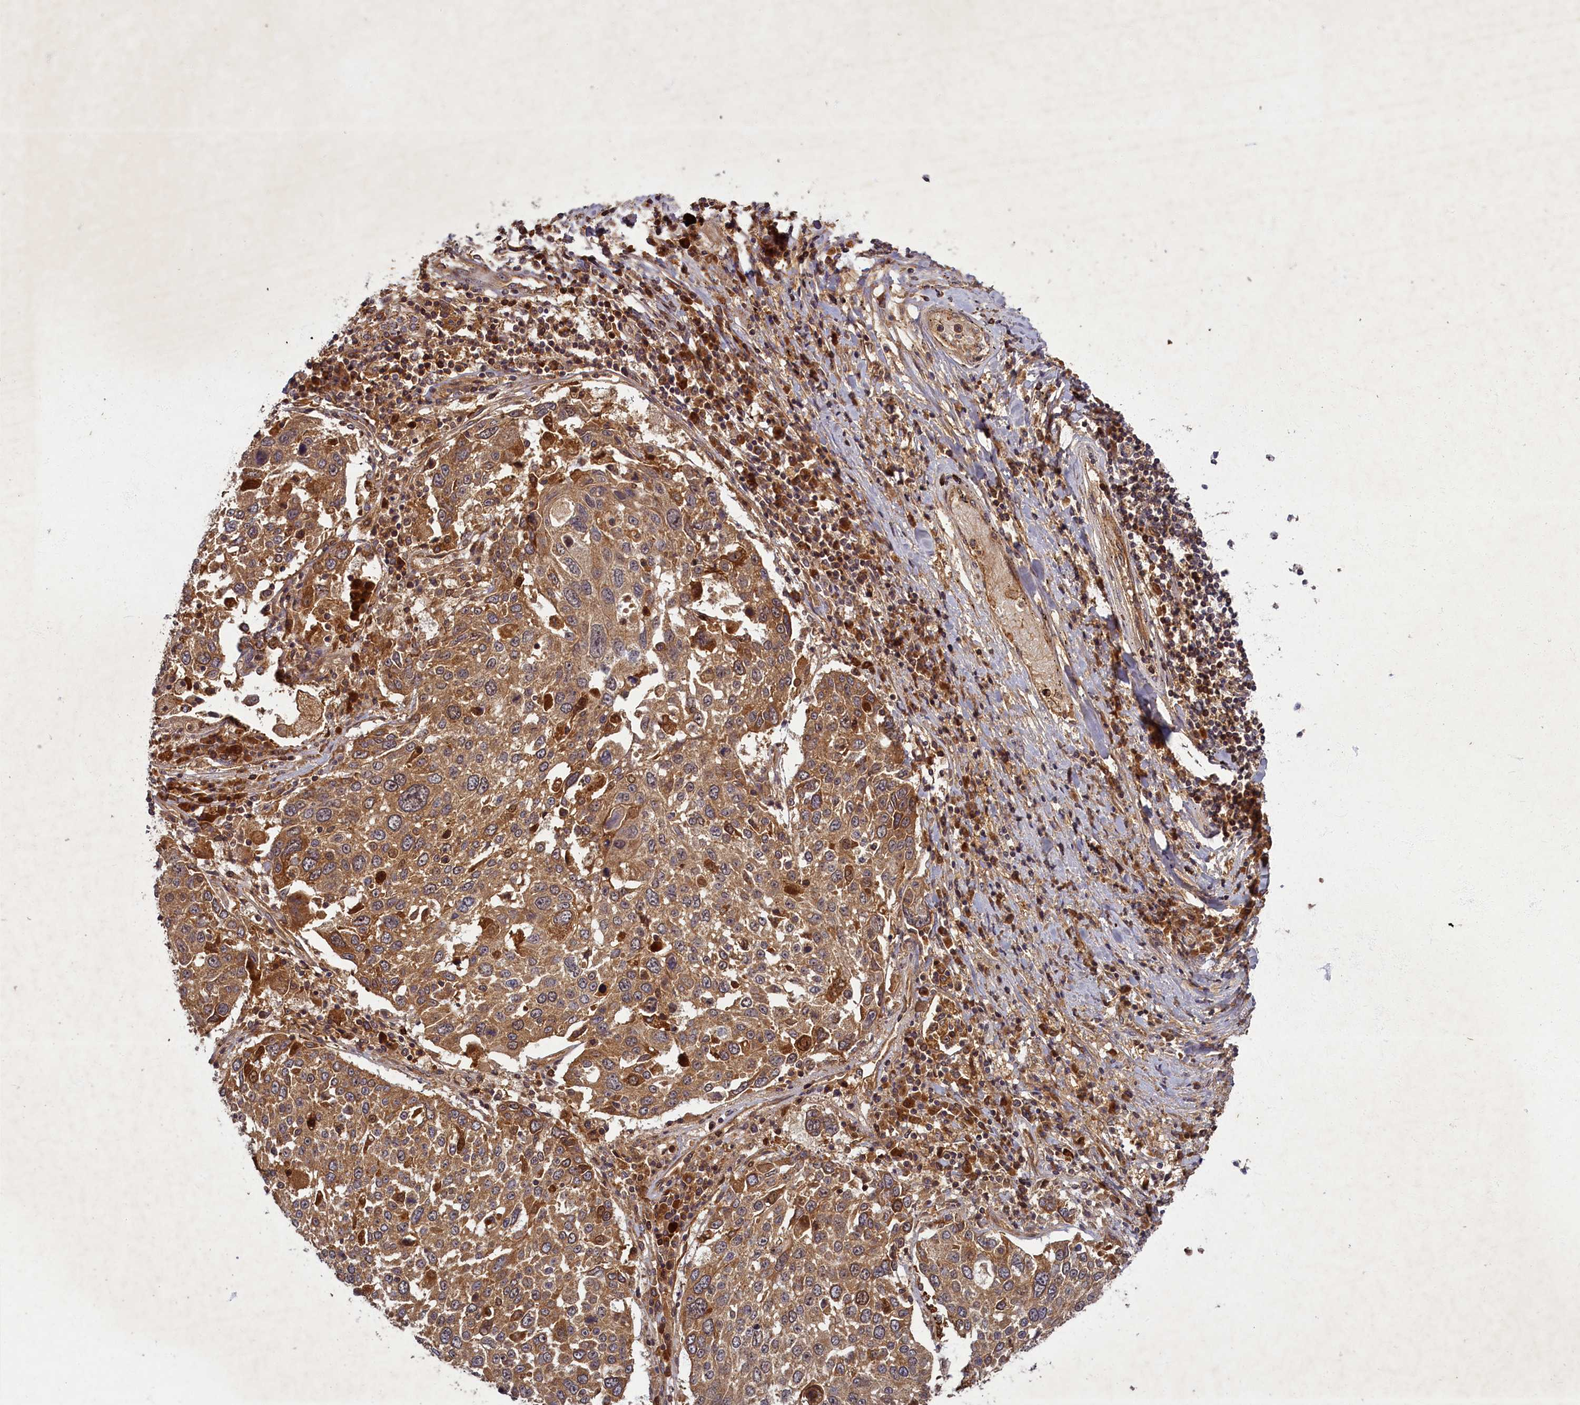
{"staining": {"intensity": "moderate", "quantity": ">75%", "location": "cytoplasmic/membranous"}, "tissue": "lung cancer", "cell_type": "Tumor cells", "image_type": "cancer", "snomed": [{"axis": "morphology", "description": "Squamous cell carcinoma, NOS"}, {"axis": "topography", "description": "Lung"}], "caption": "Squamous cell carcinoma (lung) stained with DAB (3,3'-diaminobenzidine) immunohistochemistry reveals medium levels of moderate cytoplasmic/membranous expression in approximately >75% of tumor cells.", "gene": "BICD1", "patient": {"sex": "male", "age": 65}}